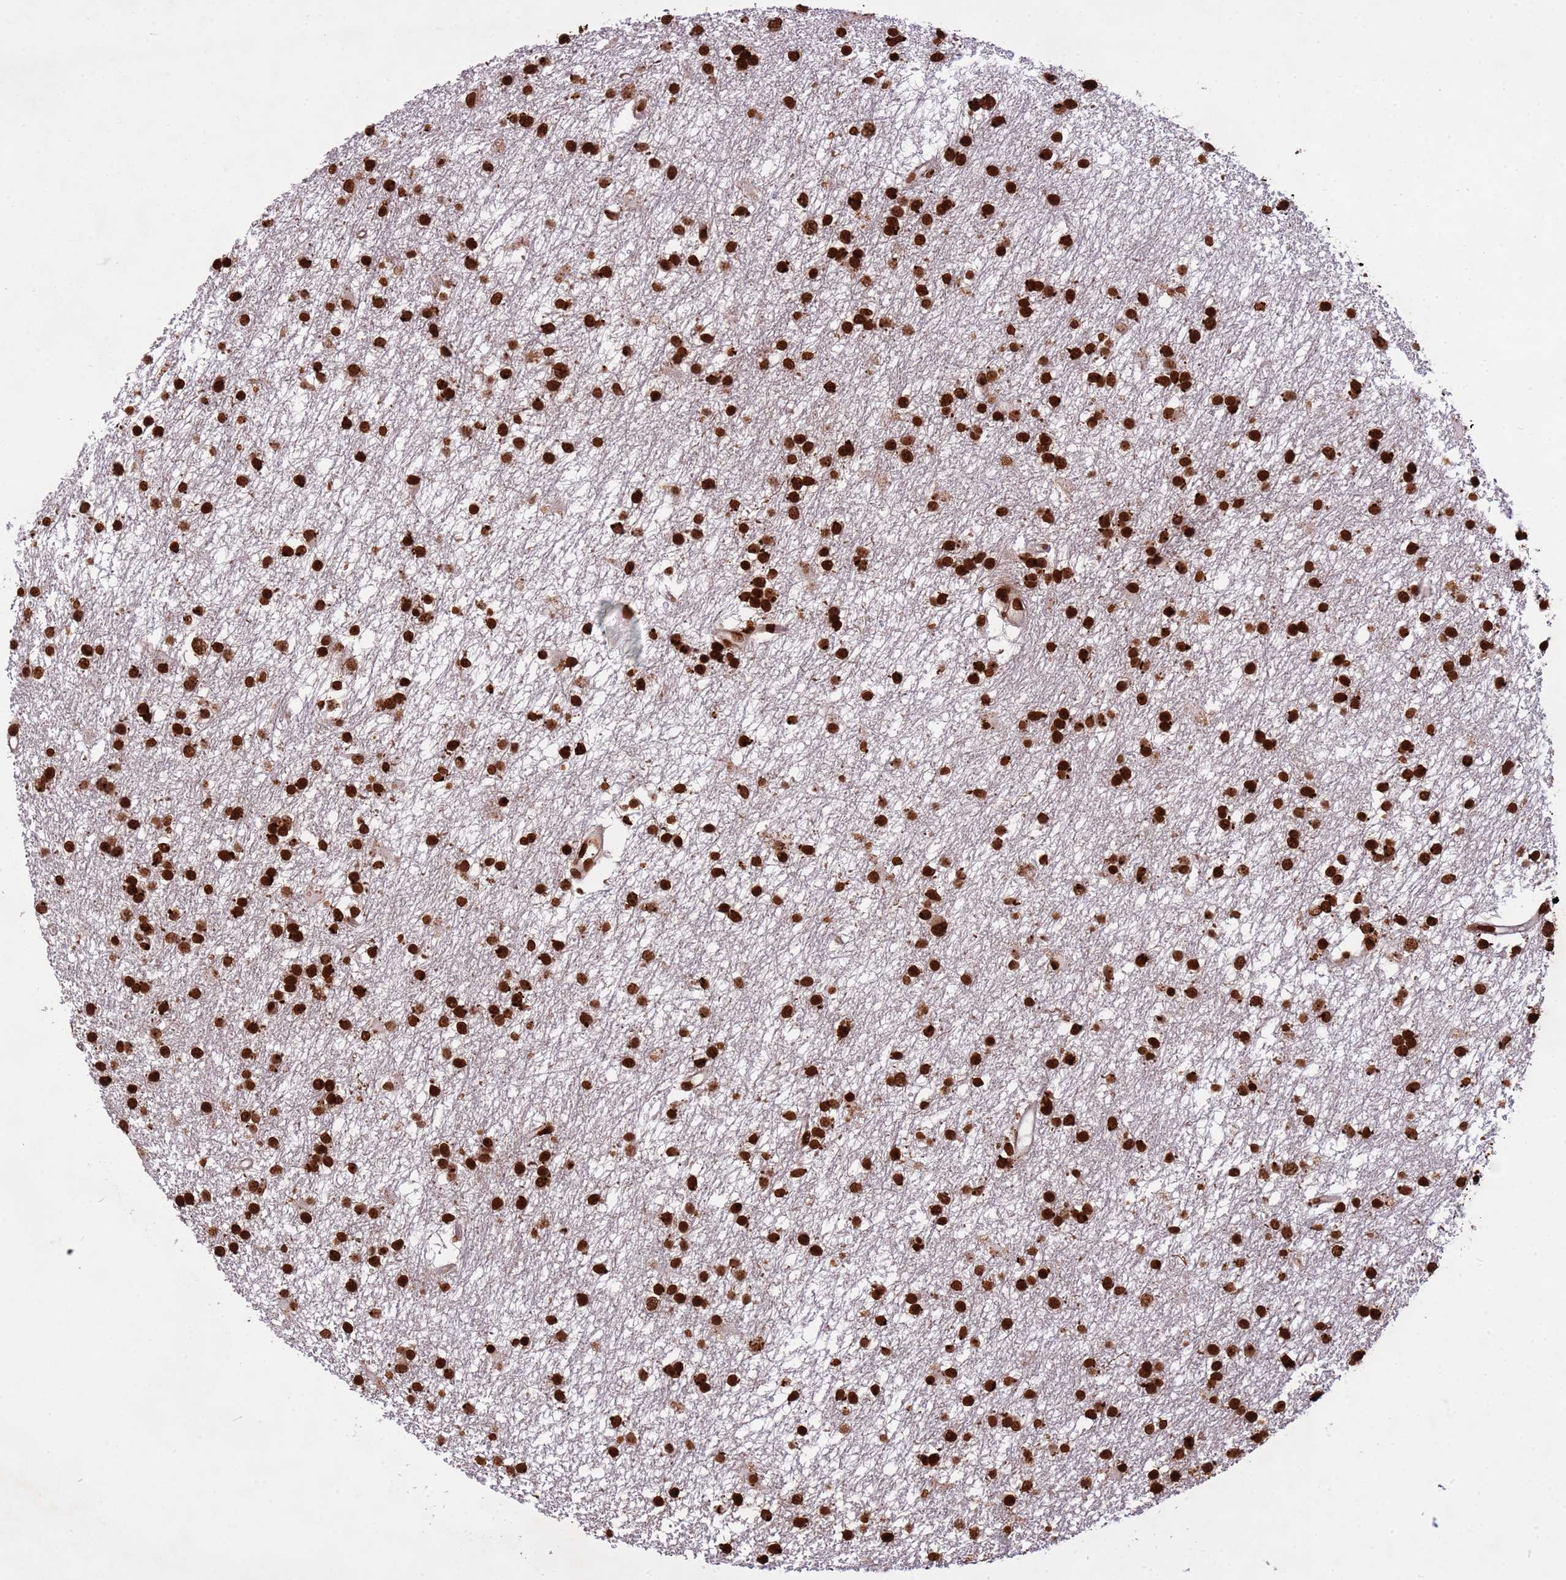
{"staining": {"intensity": "strong", "quantity": ">75%", "location": "nuclear"}, "tissue": "glioma", "cell_type": "Tumor cells", "image_type": "cancer", "snomed": [{"axis": "morphology", "description": "Glioma, malignant, High grade"}, {"axis": "topography", "description": "Brain"}], "caption": "Immunohistochemistry (IHC) (DAB (3,3'-diaminobenzidine)) staining of glioma displays strong nuclear protein staining in approximately >75% of tumor cells.", "gene": "H3-3B", "patient": {"sex": "male", "age": 77}}